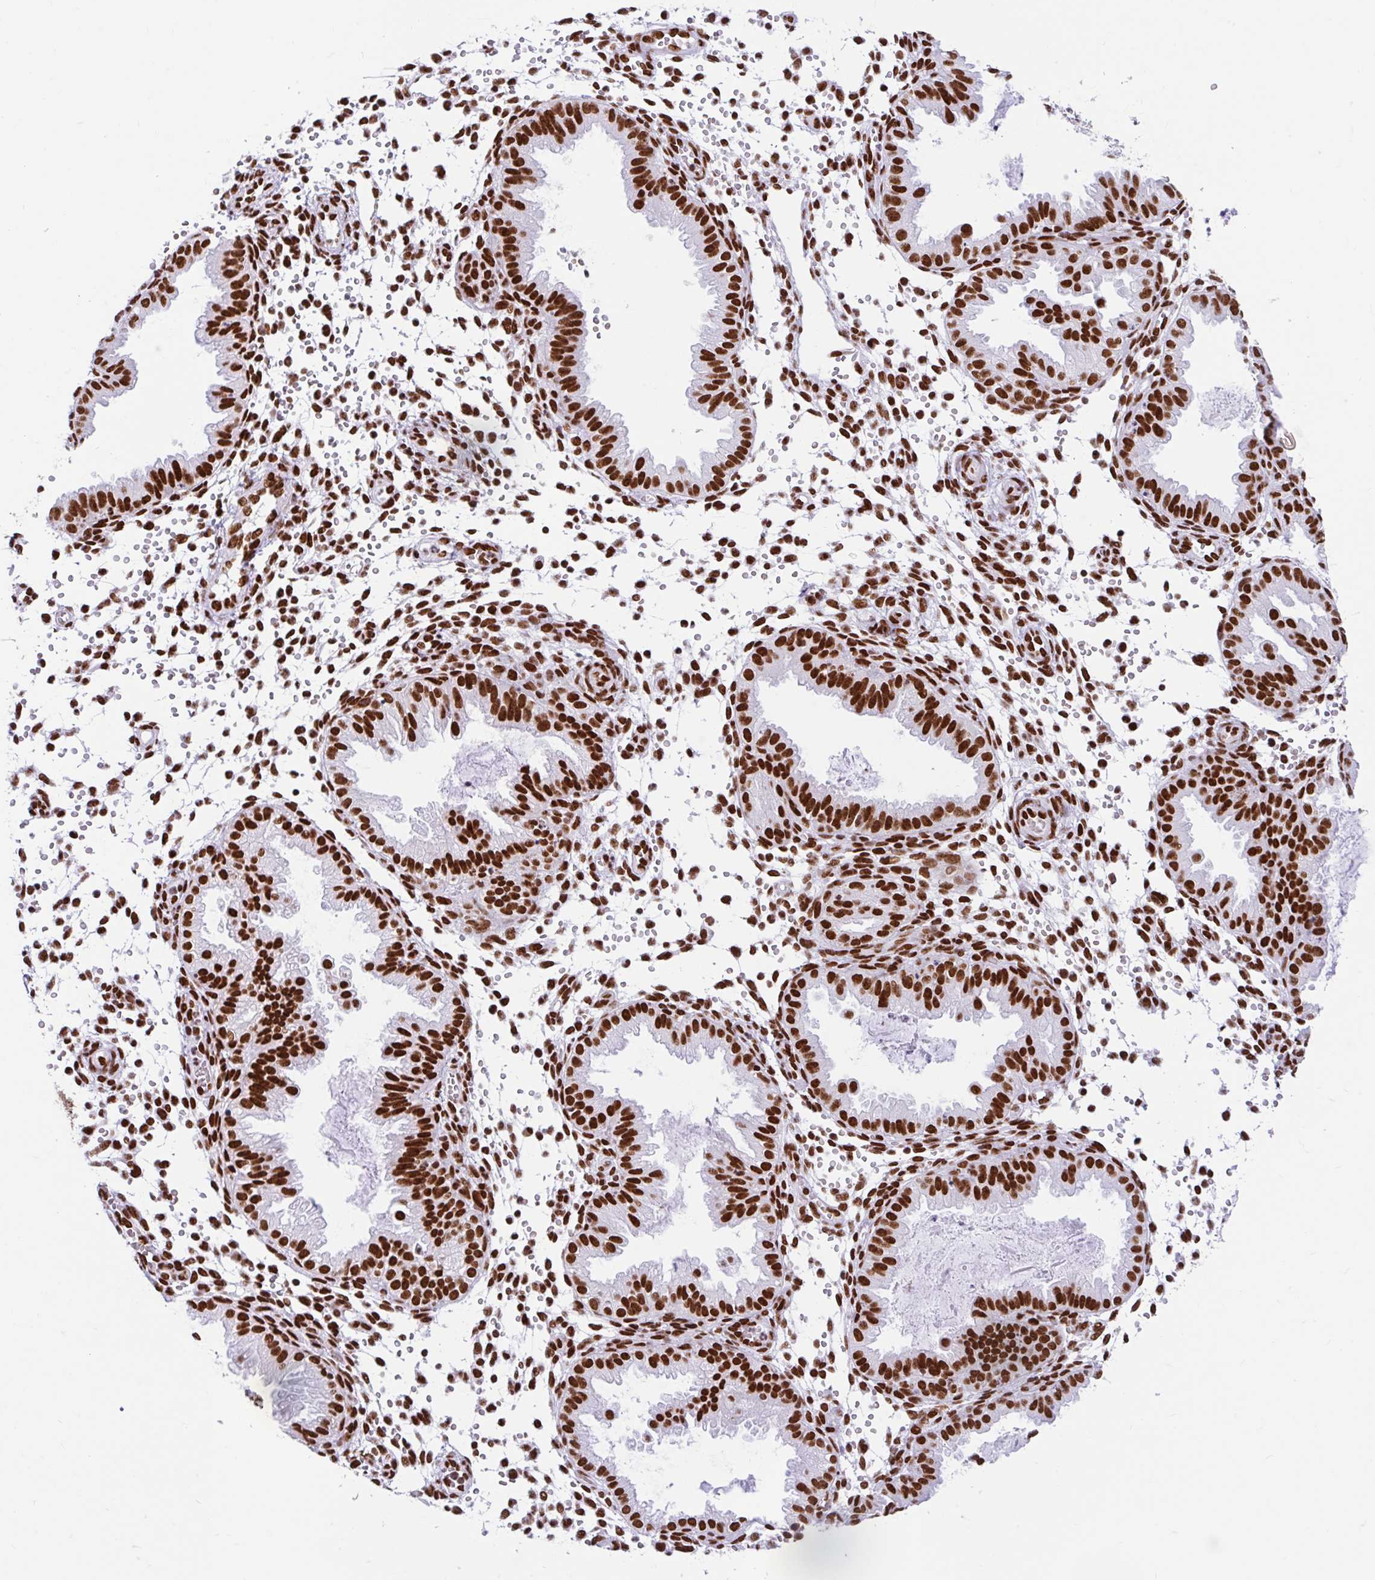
{"staining": {"intensity": "strong", "quantity": ">75%", "location": "nuclear"}, "tissue": "endometrium", "cell_type": "Cells in endometrial stroma", "image_type": "normal", "snomed": [{"axis": "morphology", "description": "Normal tissue, NOS"}, {"axis": "topography", "description": "Endometrium"}], "caption": "Strong nuclear positivity for a protein is identified in approximately >75% of cells in endometrial stroma of normal endometrium using immunohistochemistry (IHC).", "gene": "KHDRBS1", "patient": {"sex": "female", "age": 33}}